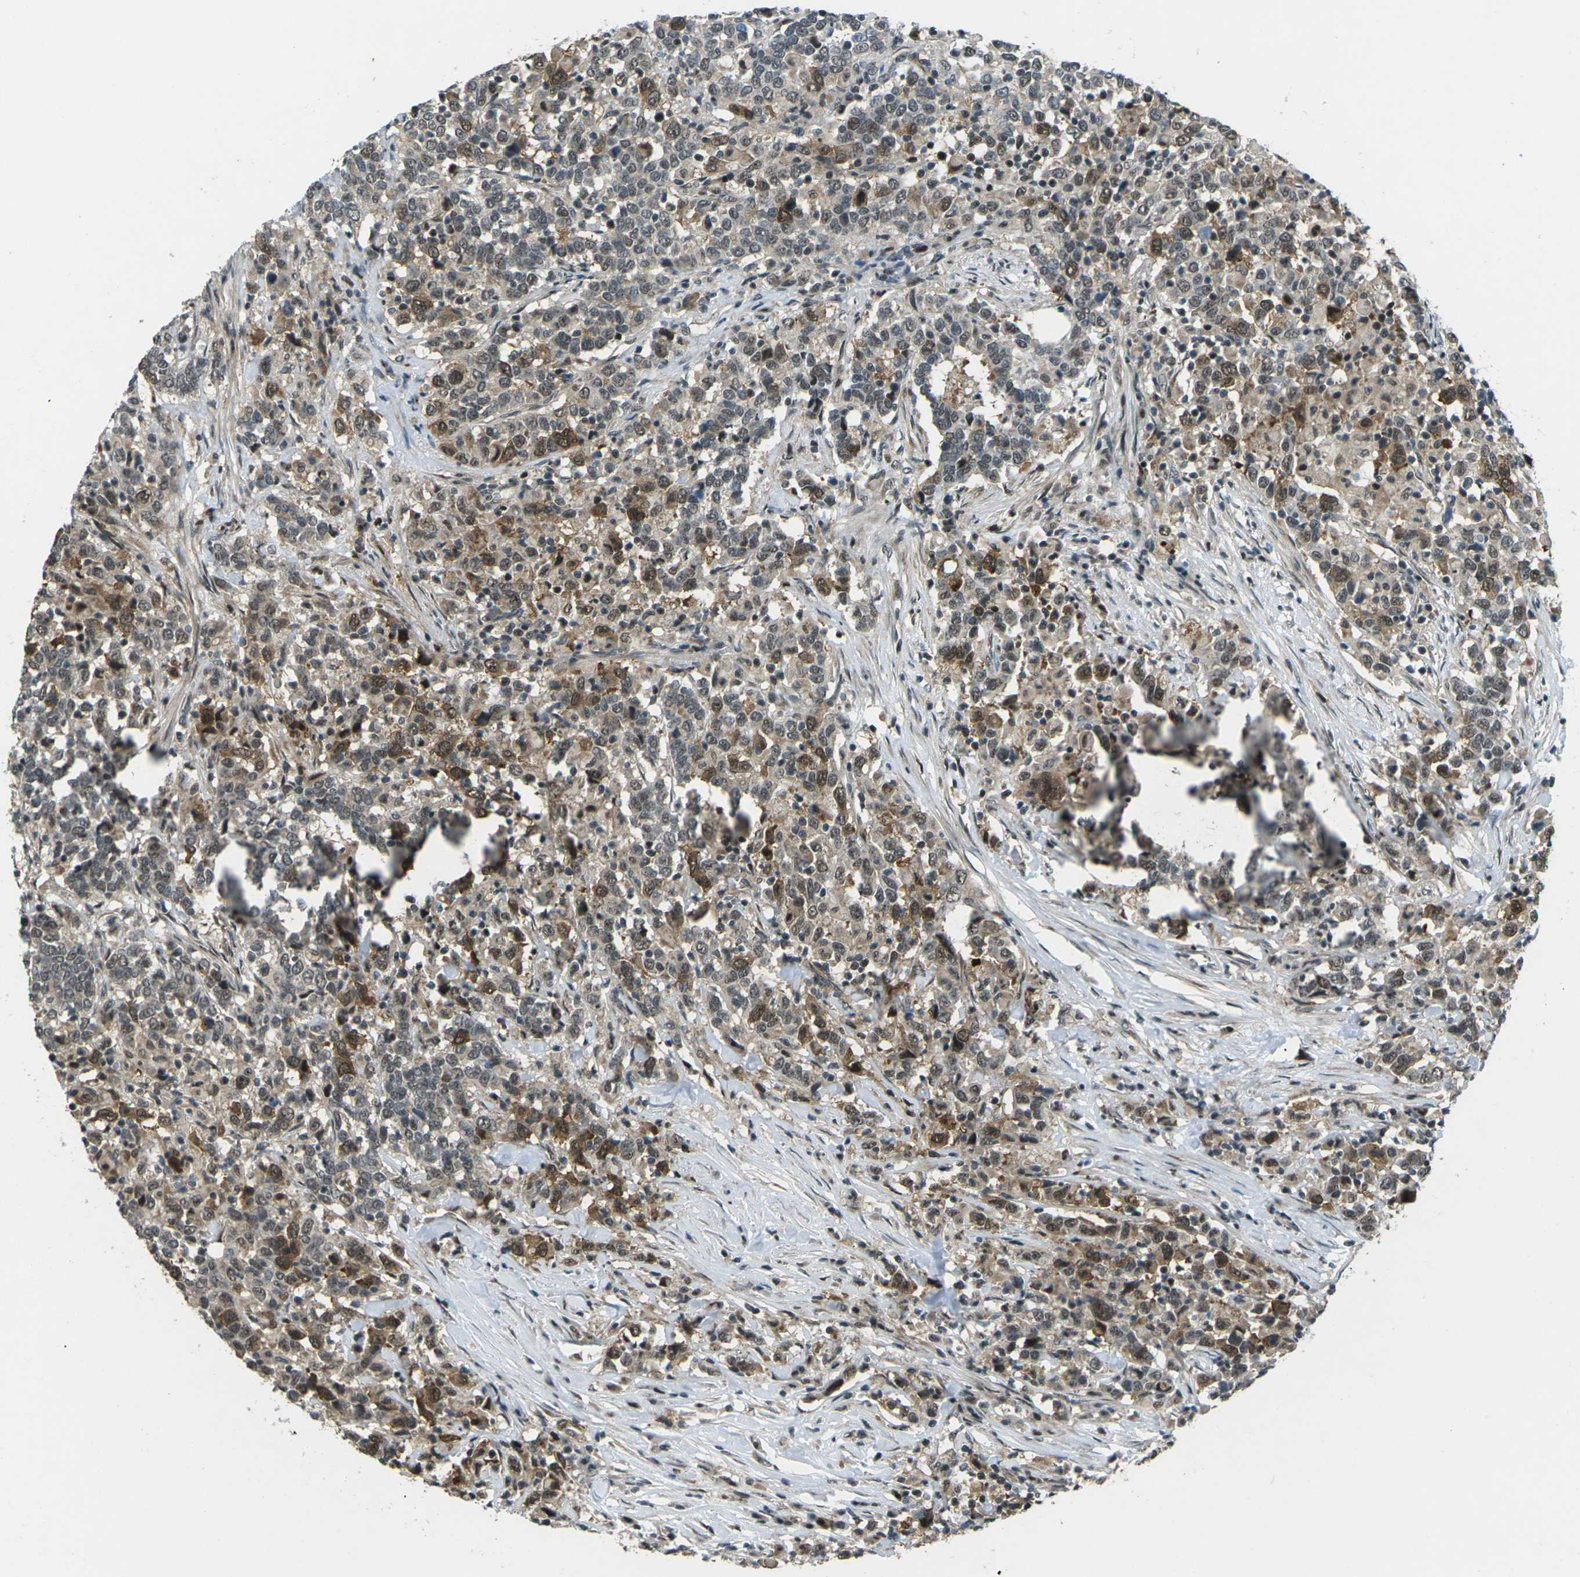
{"staining": {"intensity": "moderate", "quantity": ">75%", "location": "cytoplasmic/membranous,nuclear"}, "tissue": "urothelial cancer", "cell_type": "Tumor cells", "image_type": "cancer", "snomed": [{"axis": "morphology", "description": "Urothelial carcinoma, High grade"}, {"axis": "topography", "description": "Urinary bladder"}], "caption": "A brown stain labels moderate cytoplasmic/membranous and nuclear positivity of a protein in urothelial carcinoma (high-grade) tumor cells.", "gene": "UBE2S", "patient": {"sex": "male", "age": 61}}